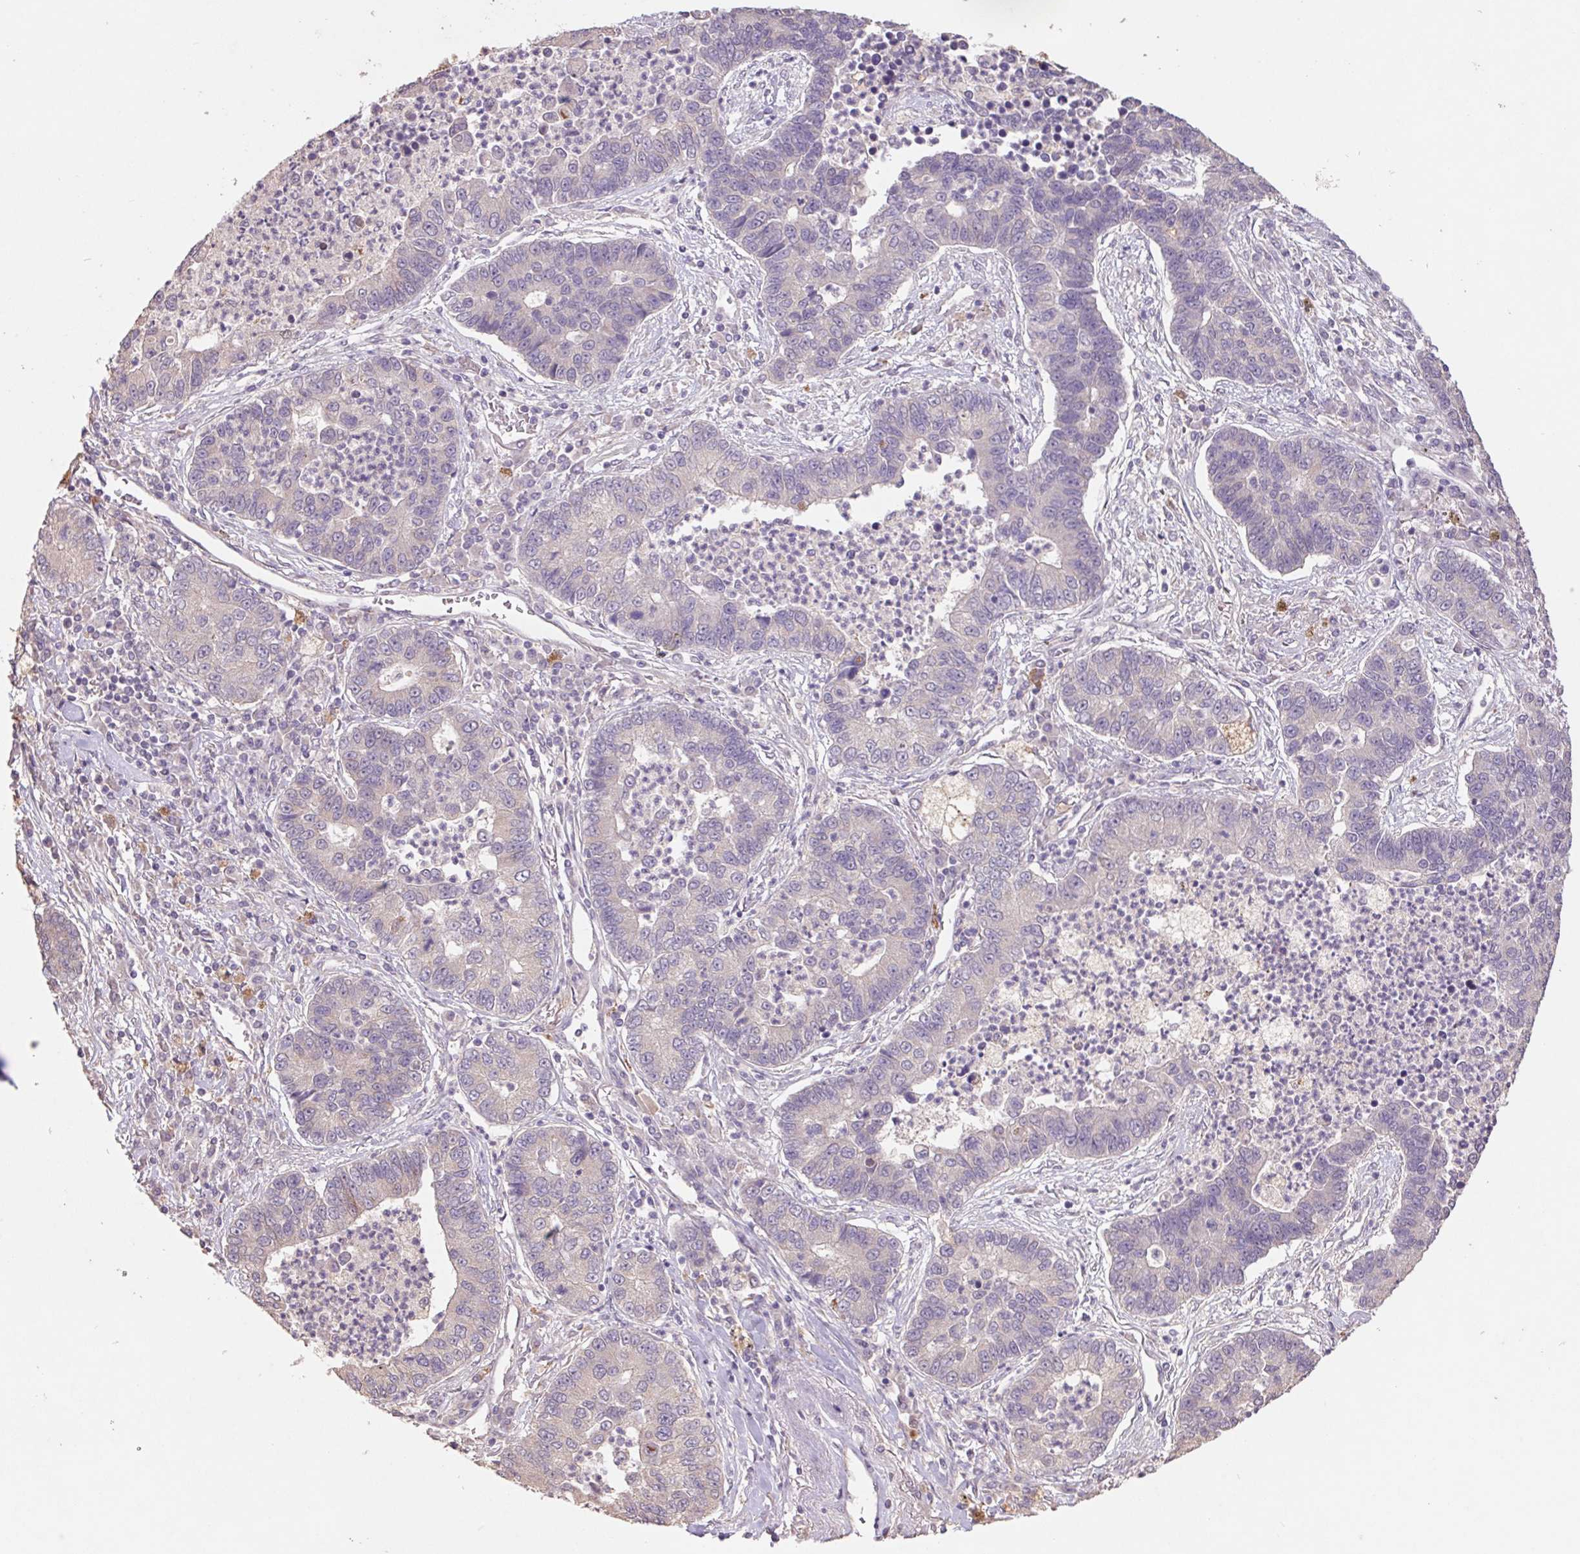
{"staining": {"intensity": "weak", "quantity": "<25%", "location": "cytoplasmic/membranous"}, "tissue": "lung cancer", "cell_type": "Tumor cells", "image_type": "cancer", "snomed": [{"axis": "morphology", "description": "Adenocarcinoma, NOS"}, {"axis": "topography", "description": "Lung"}], "caption": "Histopathology image shows no protein expression in tumor cells of adenocarcinoma (lung) tissue. (DAB (3,3'-diaminobenzidine) IHC visualized using brightfield microscopy, high magnification).", "gene": "GRM2", "patient": {"sex": "female", "age": 57}}